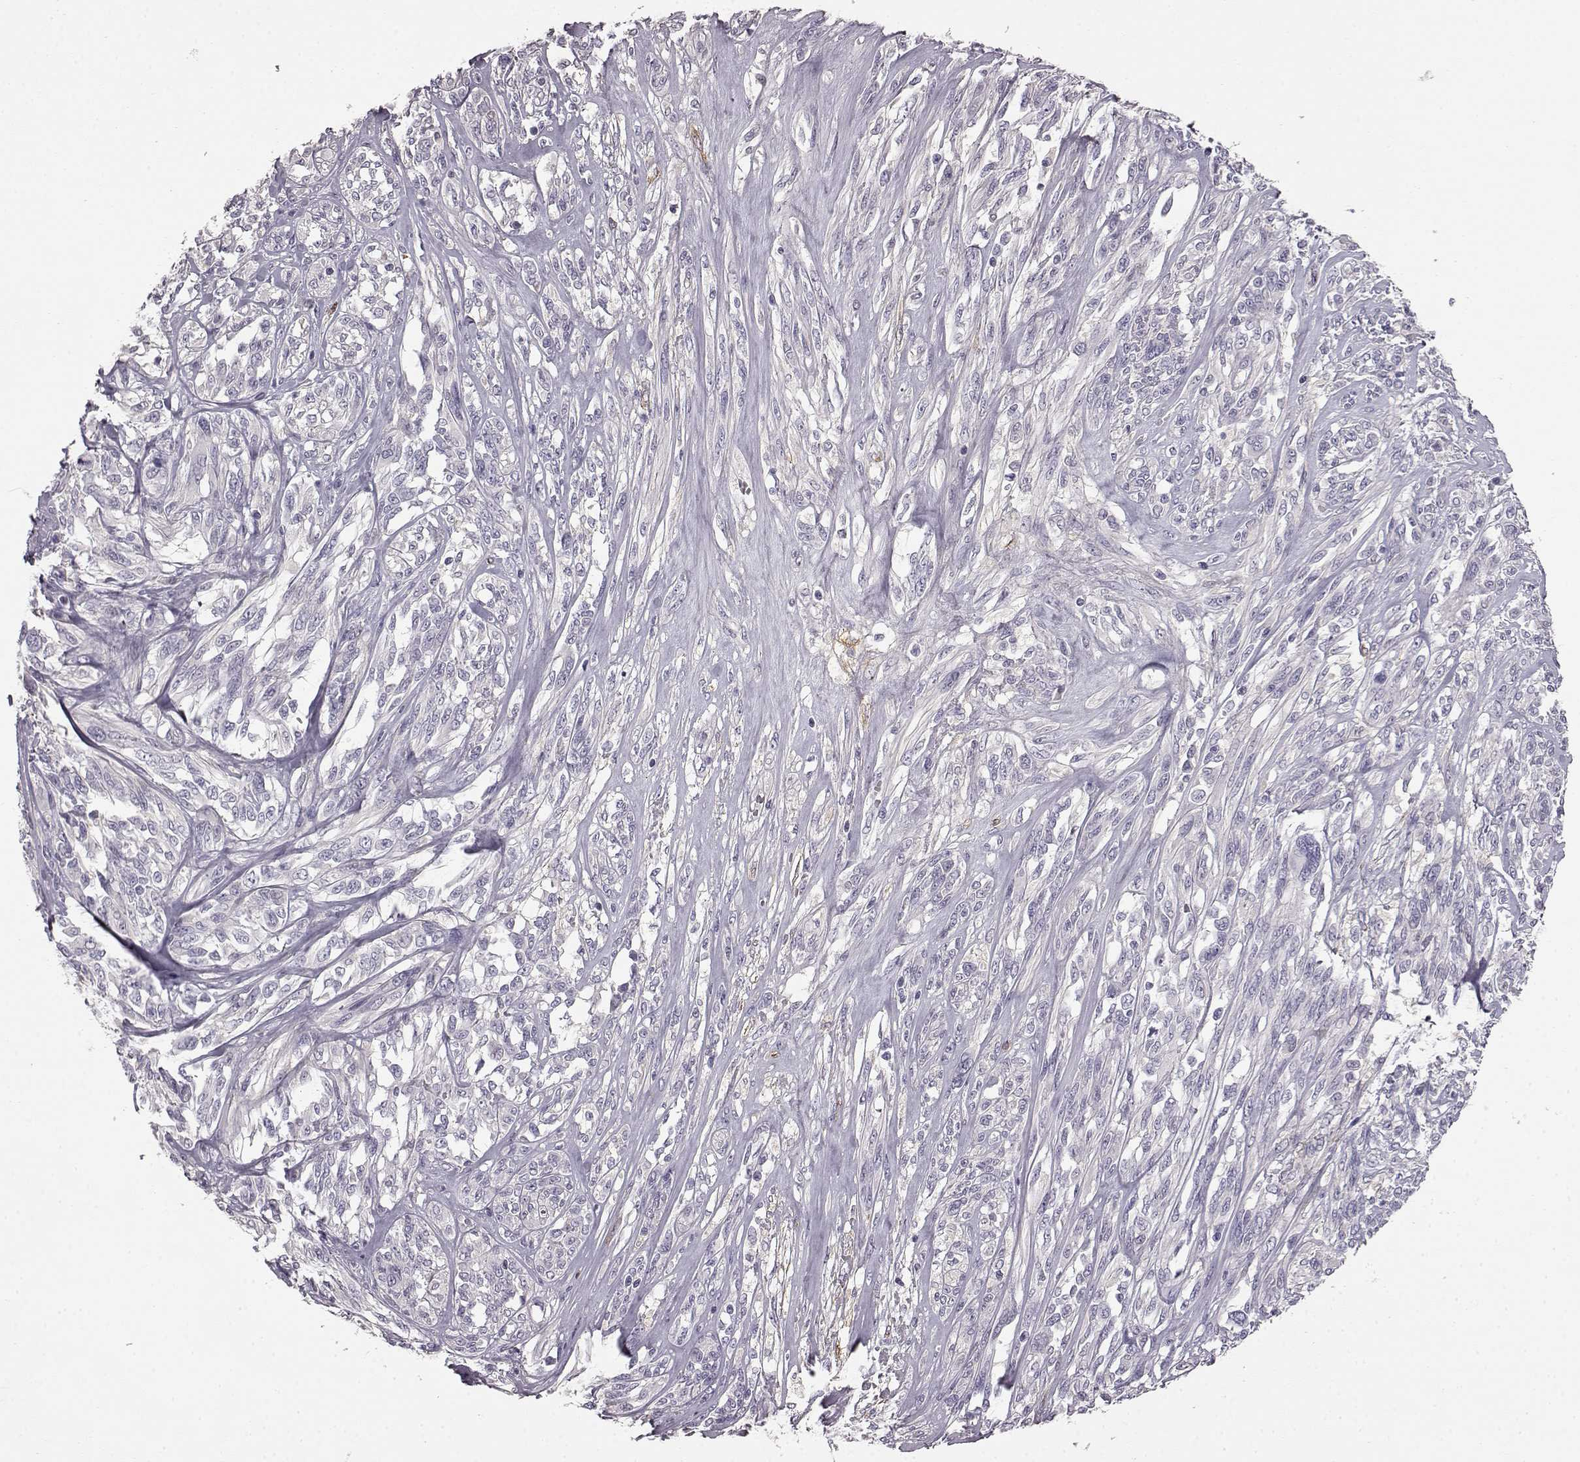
{"staining": {"intensity": "negative", "quantity": "none", "location": "none"}, "tissue": "melanoma", "cell_type": "Tumor cells", "image_type": "cancer", "snomed": [{"axis": "morphology", "description": "Malignant melanoma, NOS"}, {"axis": "topography", "description": "Skin"}], "caption": "A micrograph of human melanoma is negative for staining in tumor cells.", "gene": "KRT85", "patient": {"sex": "female", "age": 91}}